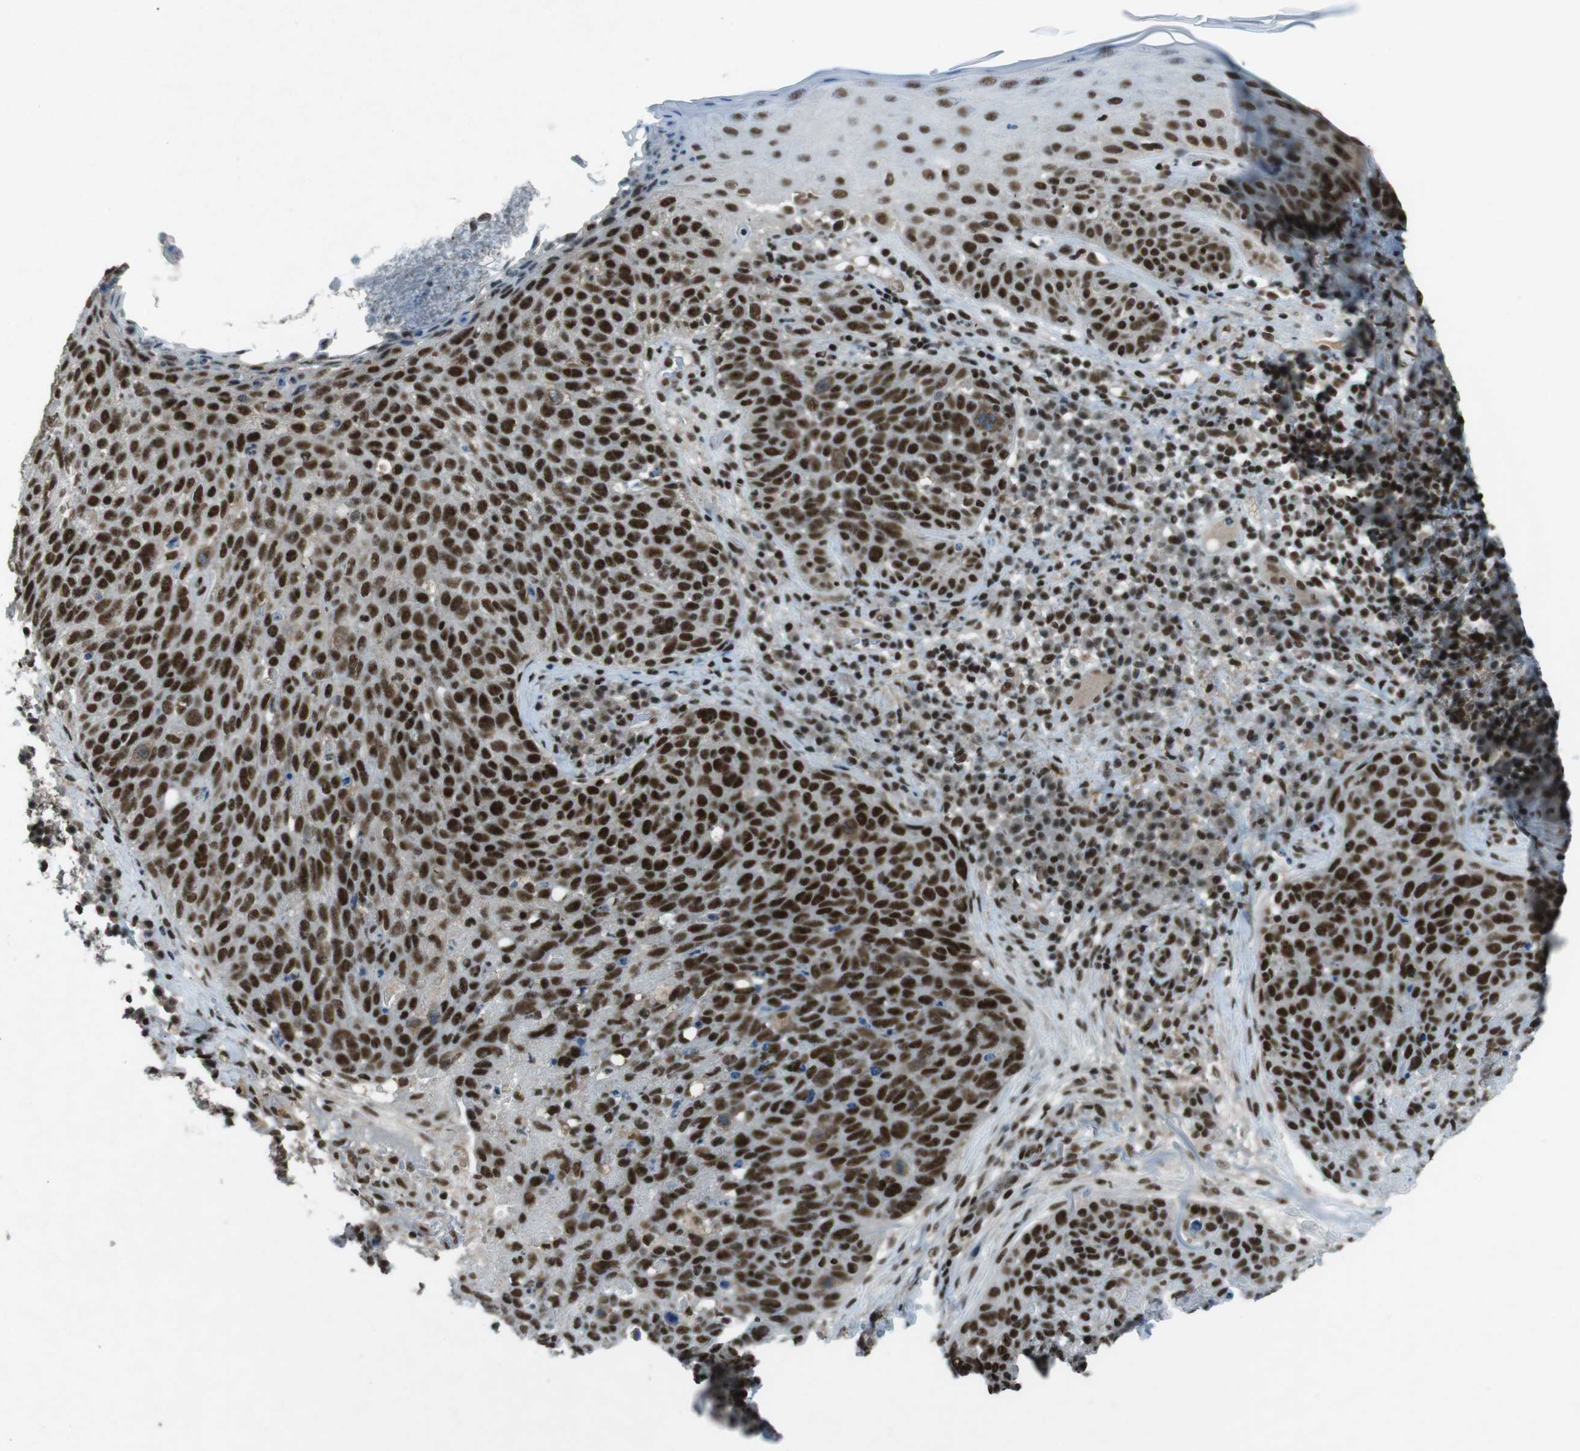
{"staining": {"intensity": "strong", "quantity": ">75%", "location": "nuclear"}, "tissue": "skin cancer", "cell_type": "Tumor cells", "image_type": "cancer", "snomed": [{"axis": "morphology", "description": "Squamous cell carcinoma in situ, NOS"}, {"axis": "morphology", "description": "Squamous cell carcinoma, NOS"}, {"axis": "topography", "description": "Skin"}], "caption": "High-power microscopy captured an immunohistochemistry histopathology image of skin cancer, revealing strong nuclear staining in approximately >75% of tumor cells. Ihc stains the protein in brown and the nuclei are stained blue.", "gene": "TAF1", "patient": {"sex": "male", "age": 93}}